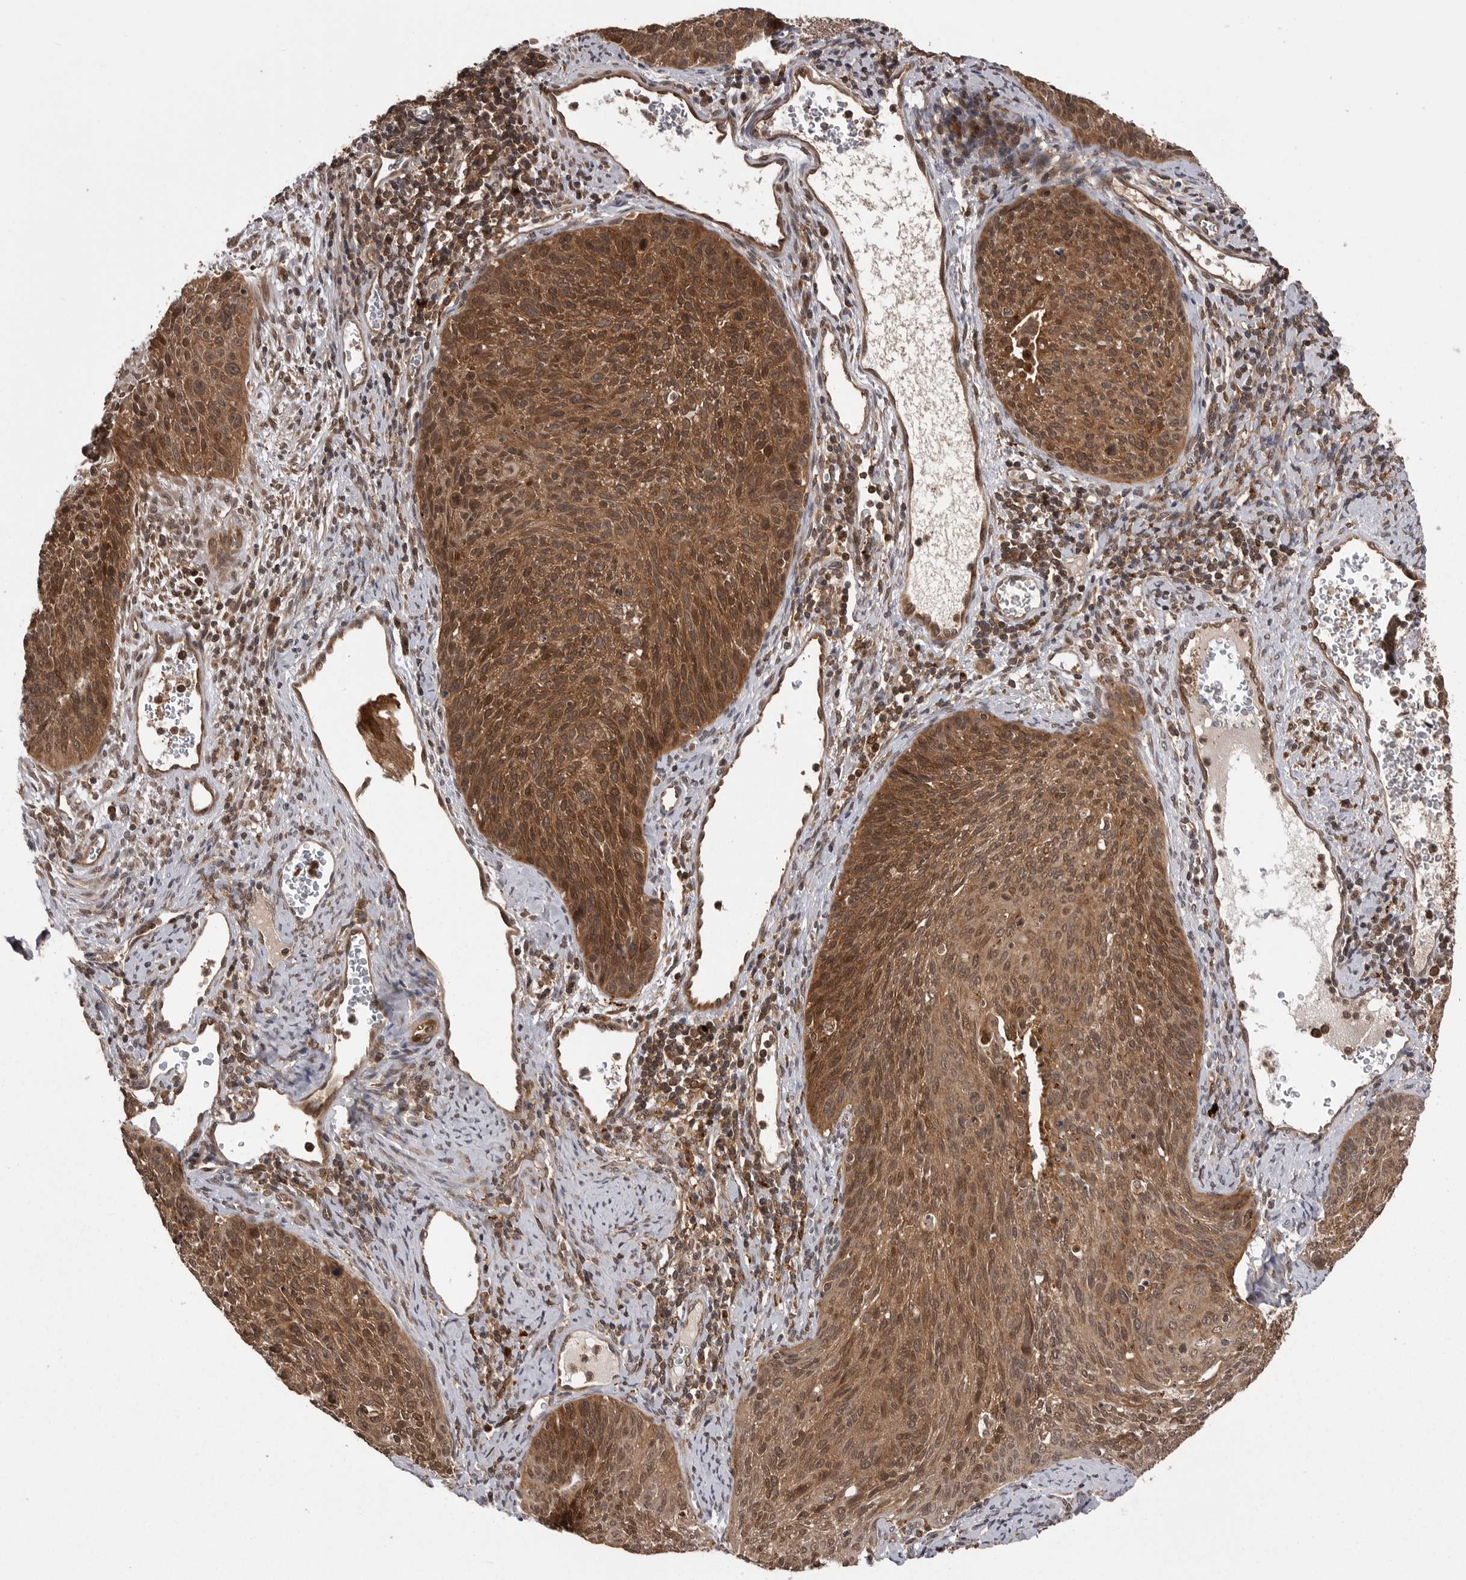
{"staining": {"intensity": "moderate", "quantity": ">75%", "location": "cytoplasmic/membranous,nuclear"}, "tissue": "cervical cancer", "cell_type": "Tumor cells", "image_type": "cancer", "snomed": [{"axis": "morphology", "description": "Squamous cell carcinoma, NOS"}, {"axis": "topography", "description": "Cervix"}], "caption": "This is an image of immunohistochemistry staining of squamous cell carcinoma (cervical), which shows moderate positivity in the cytoplasmic/membranous and nuclear of tumor cells.", "gene": "AOAH", "patient": {"sex": "female", "age": 55}}